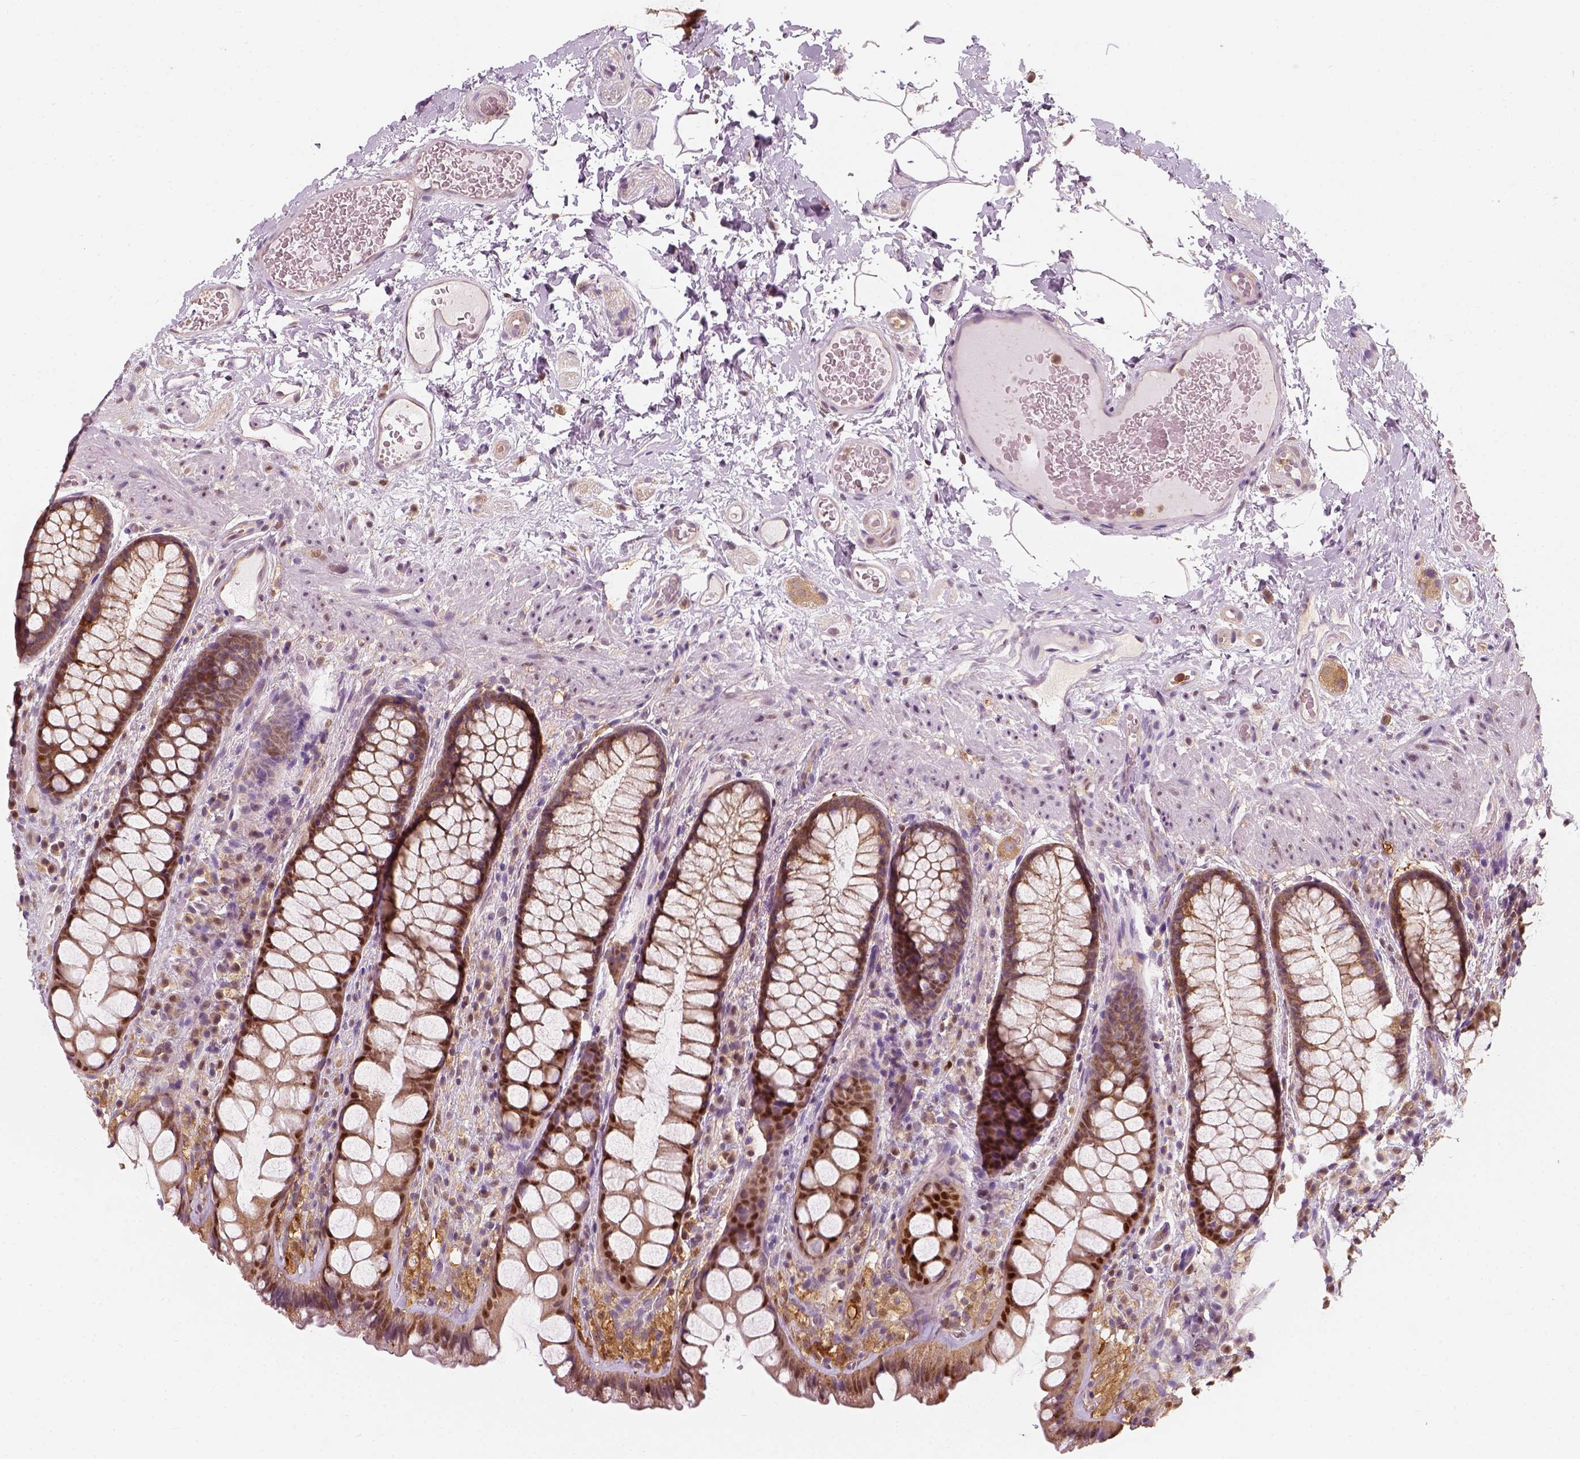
{"staining": {"intensity": "strong", "quantity": "<25%", "location": "nuclear"}, "tissue": "rectum", "cell_type": "Glandular cells", "image_type": "normal", "snomed": [{"axis": "morphology", "description": "Normal tissue, NOS"}, {"axis": "topography", "description": "Rectum"}], "caption": "A medium amount of strong nuclear positivity is identified in about <25% of glandular cells in unremarkable rectum.", "gene": "SQSTM1", "patient": {"sex": "female", "age": 62}}